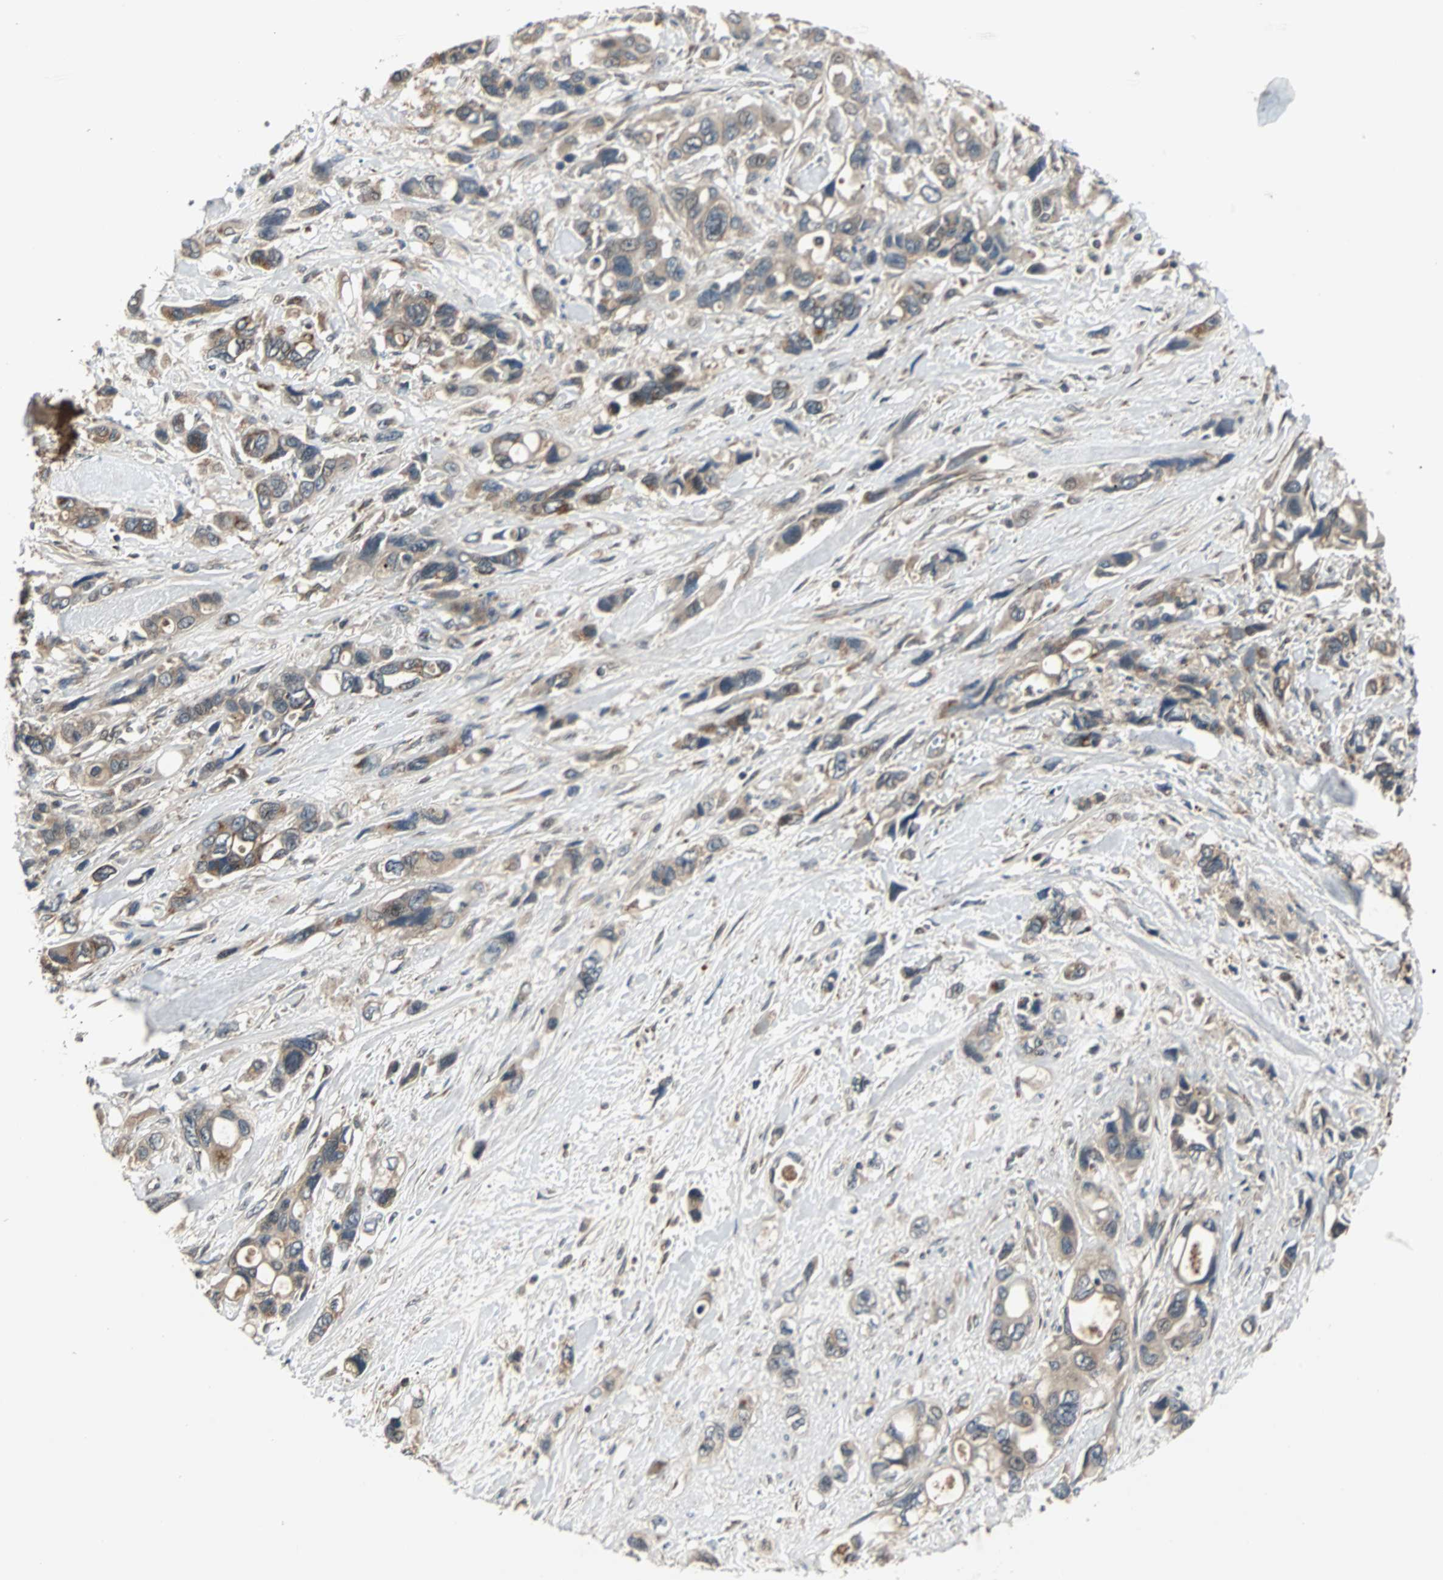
{"staining": {"intensity": "moderate", "quantity": ">75%", "location": "cytoplasmic/membranous"}, "tissue": "pancreatic cancer", "cell_type": "Tumor cells", "image_type": "cancer", "snomed": [{"axis": "morphology", "description": "Adenocarcinoma, NOS"}, {"axis": "topography", "description": "Pancreas"}], "caption": "Immunohistochemistry (IHC) staining of pancreatic adenocarcinoma, which reveals medium levels of moderate cytoplasmic/membranous expression in about >75% of tumor cells indicating moderate cytoplasmic/membranous protein staining. The staining was performed using DAB (brown) for protein detection and nuclei were counterstained in hematoxylin (blue).", "gene": "ARF1", "patient": {"sex": "male", "age": 46}}